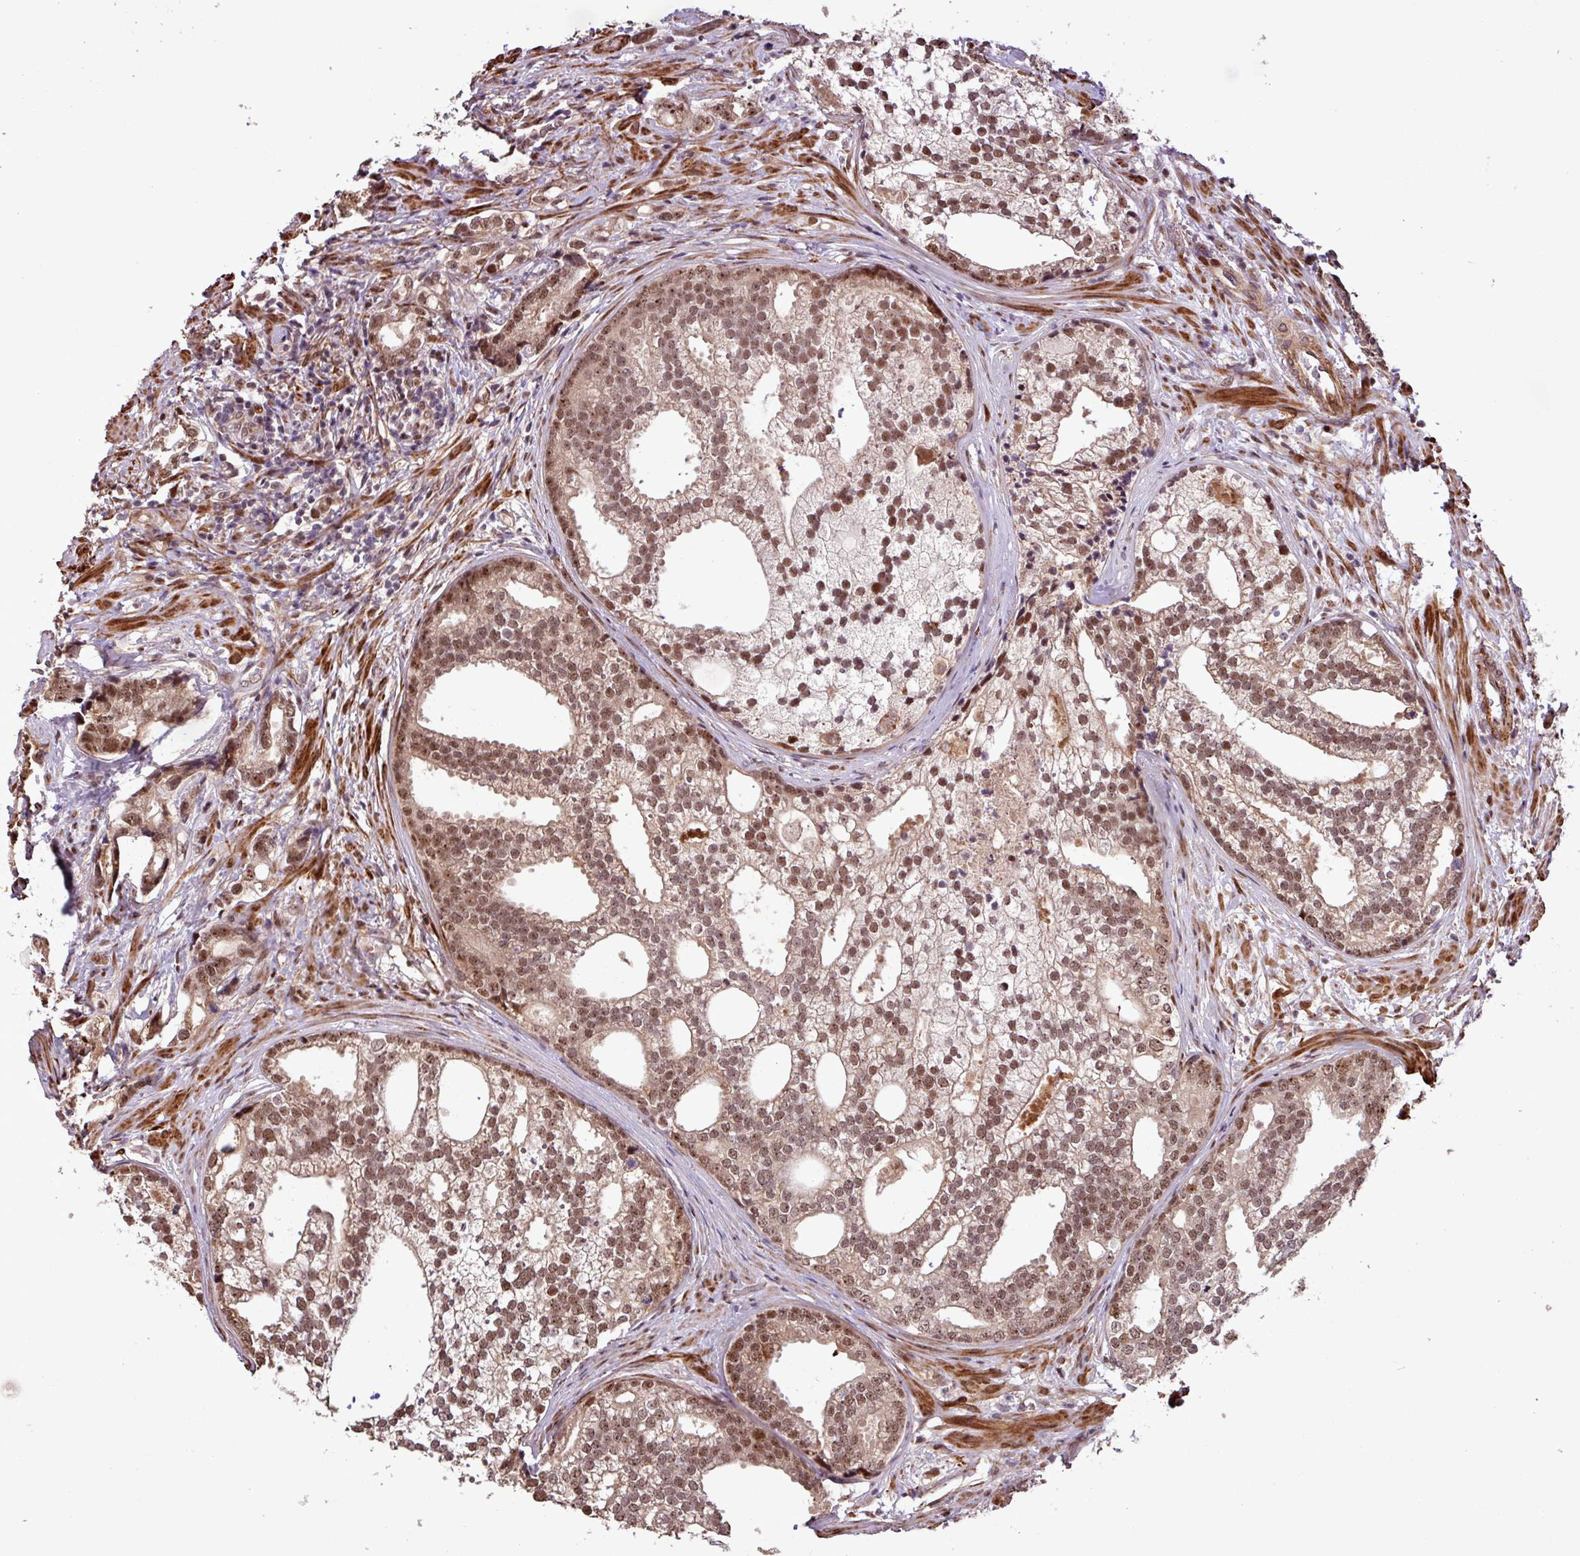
{"staining": {"intensity": "moderate", "quantity": ">75%", "location": "nuclear"}, "tissue": "prostate cancer", "cell_type": "Tumor cells", "image_type": "cancer", "snomed": [{"axis": "morphology", "description": "Adenocarcinoma, High grade"}, {"axis": "topography", "description": "Prostate"}], "caption": "Brown immunohistochemical staining in human adenocarcinoma (high-grade) (prostate) reveals moderate nuclear staining in approximately >75% of tumor cells.", "gene": "SLC22A24", "patient": {"sex": "male", "age": 75}}